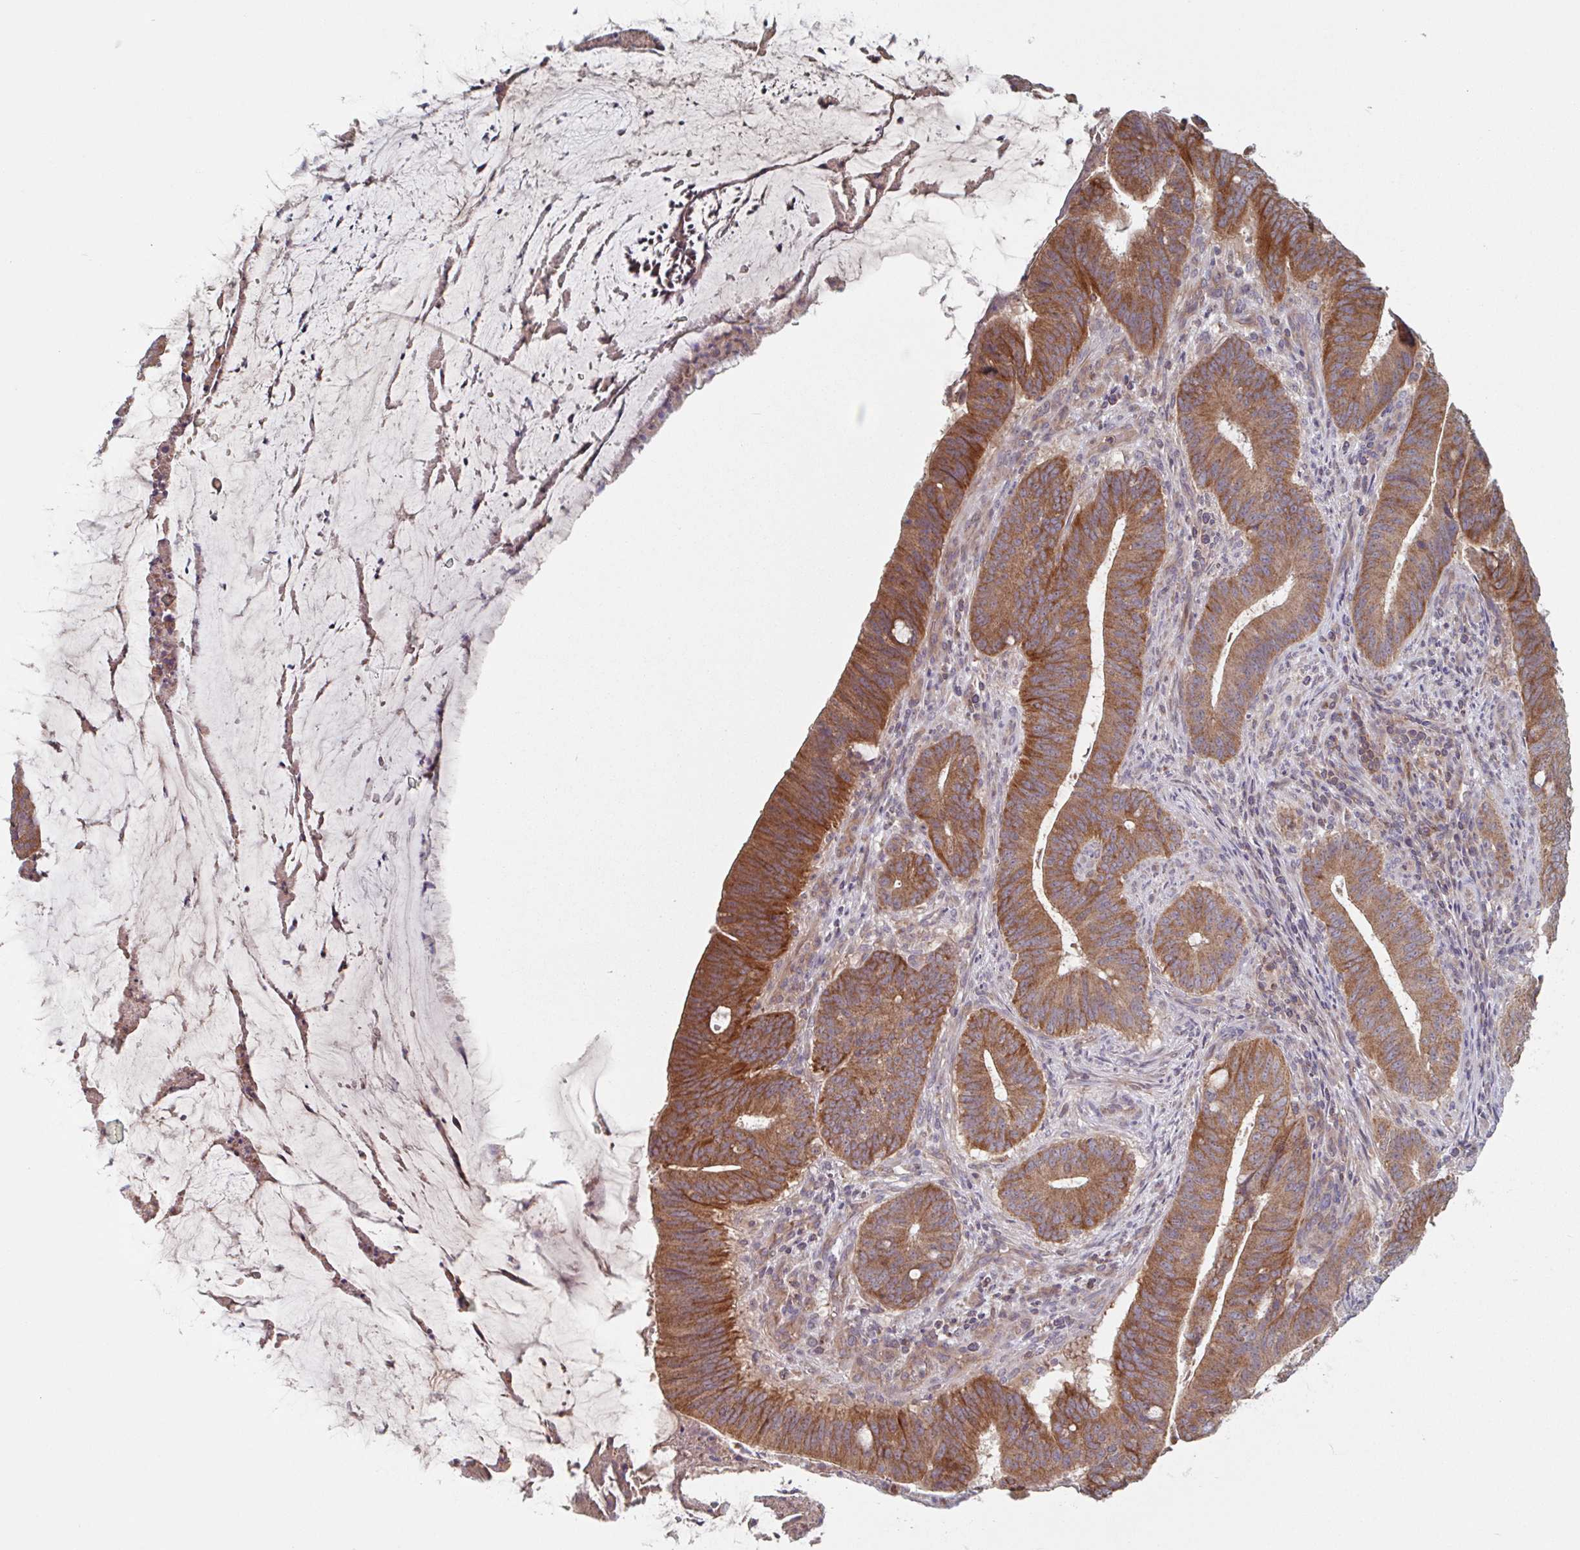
{"staining": {"intensity": "strong", "quantity": ">75%", "location": "cytoplasmic/membranous"}, "tissue": "colorectal cancer", "cell_type": "Tumor cells", "image_type": "cancer", "snomed": [{"axis": "morphology", "description": "Adenocarcinoma, NOS"}, {"axis": "topography", "description": "Colon"}], "caption": "High-power microscopy captured an immunohistochemistry (IHC) histopathology image of colorectal cancer, revealing strong cytoplasmic/membranous positivity in about >75% of tumor cells. The staining was performed using DAB to visualize the protein expression in brown, while the nuclei were stained in blue with hematoxylin (Magnification: 20x).", "gene": "SURF1", "patient": {"sex": "female", "age": 43}}